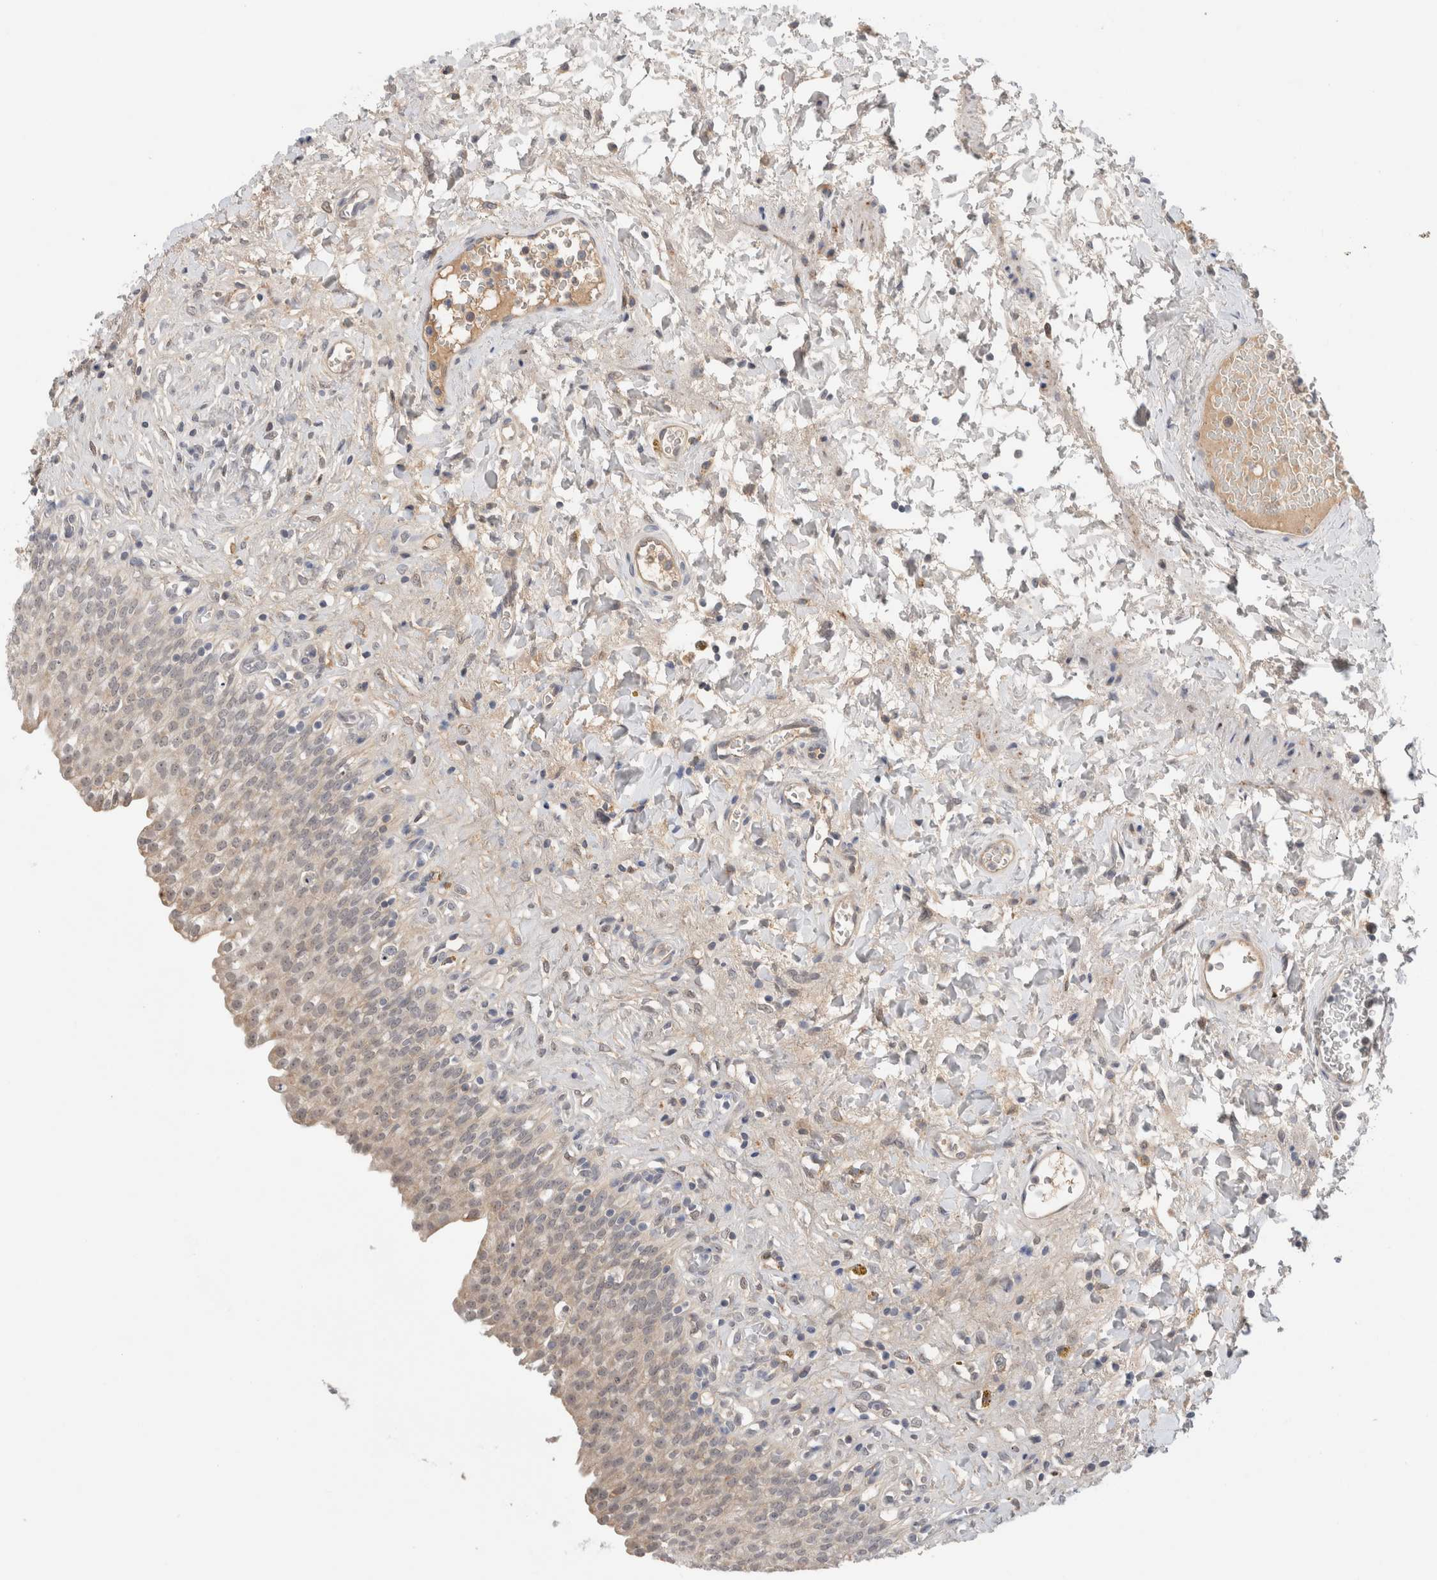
{"staining": {"intensity": "weak", "quantity": "25%-75%", "location": "cytoplasmic/membranous,nuclear"}, "tissue": "urinary bladder", "cell_type": "Urothelial cells", "image_type": "normal", "snomed": [{"axis": "morphology", "description": "Urothelial carcinoma, High grade"}, {"axis": "topography", "description": "Urinary bladder"}], "caption": "Immunohistochemical staining of unremarkable human urinary bladder reveals 25%-75% levels of weak cytoplasmic/membranous,nuclear protein positivity in about 25%-75% of urothelial cells.", "gene": "HCN3", "patient": {"sex": "male", "age": 46}}